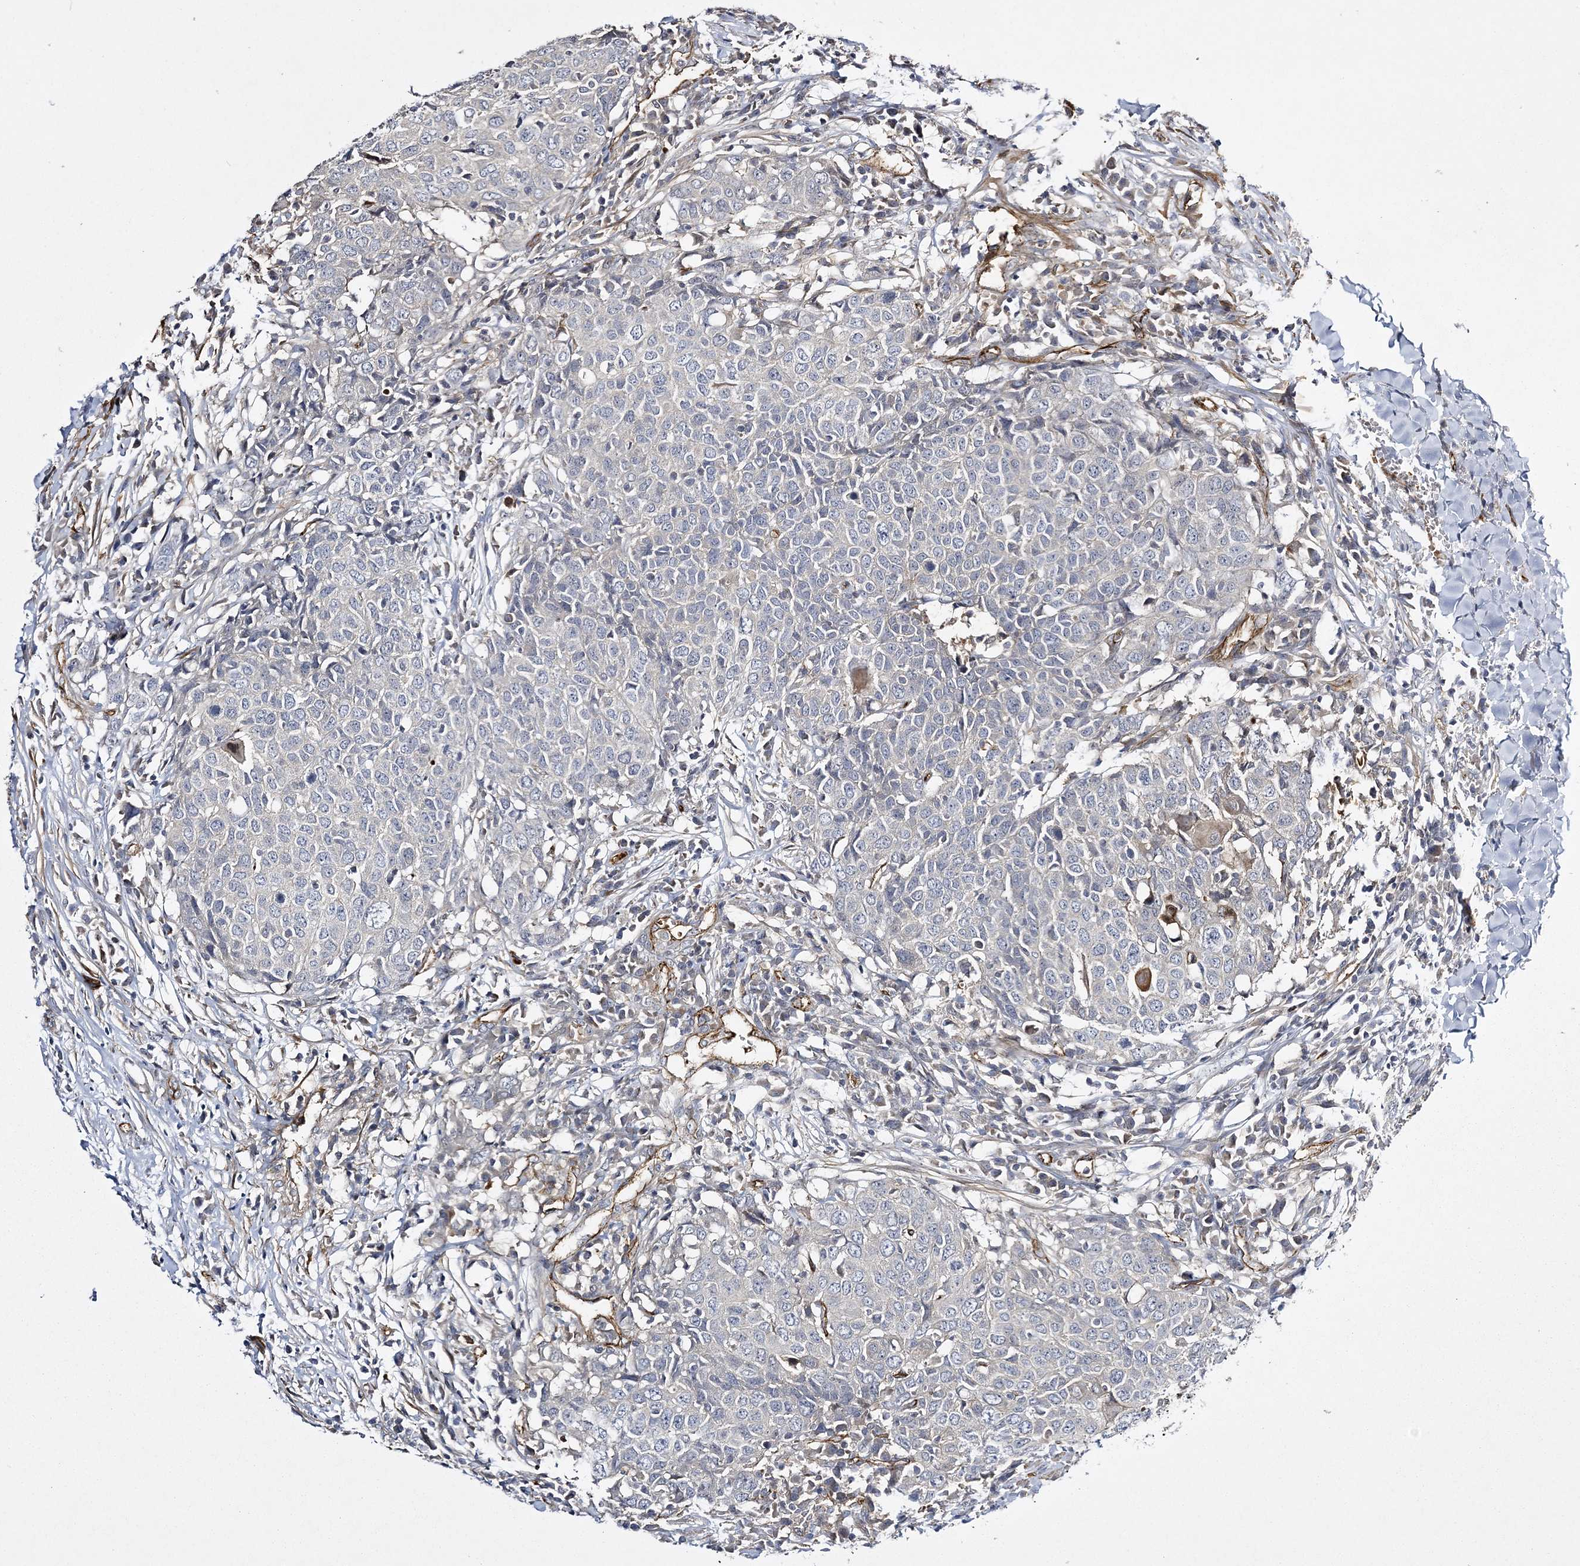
{"staining": {"intensity": "negative", "quantity": "none", "location": "none"}, "tissue": "head and neck cancer", "cell_type": "Tumor cells", "image_type": "cancer", "snomed": [{"axis": "morphology", "description": "Squamous cell carcinoma, NOS"}, {"axis": "topography", "description": "Head-Neck"}], "caption": "Head and neck cancer (squamous cell carcinoma) was stained to show a protein in brown. There is no significant expression in tumor cells.", "gene": "CALN1", "patient": {"sex": "male", "age": 66}}